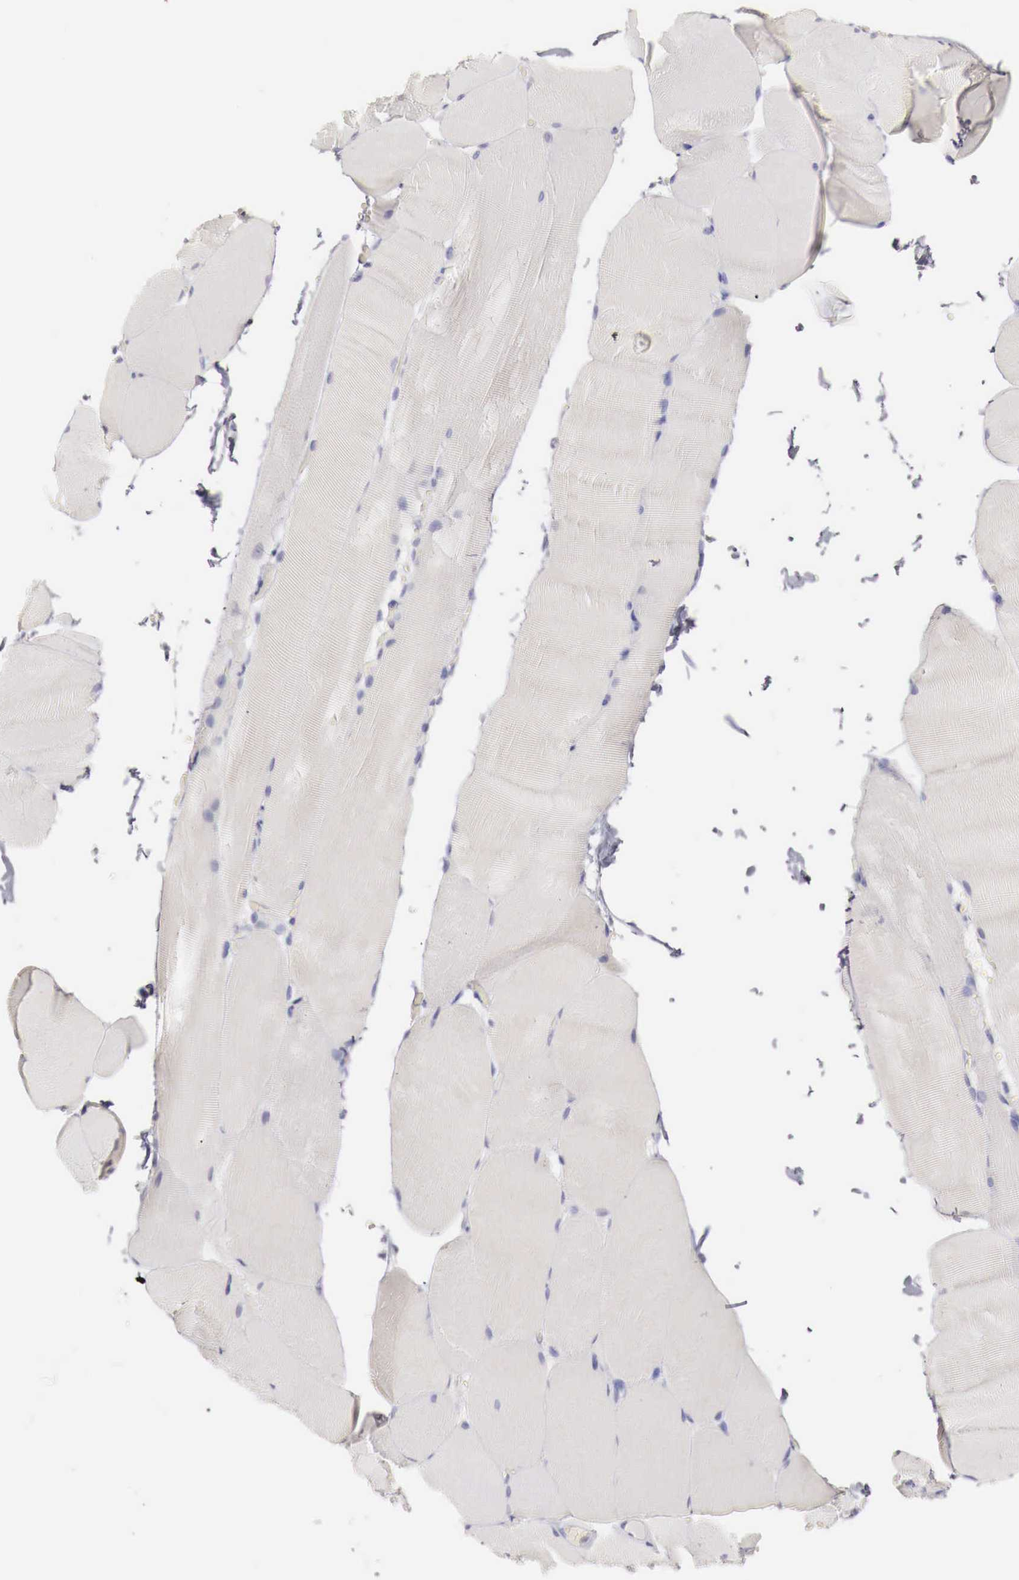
{"staining": {"intensity": "negative", "quantity": "none", "location": "none"}, "tissue": "skeletal muscle", "cell_type": "Myocytes", "image_type": "normal", "snomed": [{"axis": "morphology", "description": "Normal tissue, NOS"}, {"axis": "topography", "description": "Skeletal muscle"}], "caption": "Immunohistochemistry (IHC) histopathology image of normal skeletal muscle stained for a protein (brown), which reveals no expression in myocytes.", "gene": "NSDHL", "patient": {"sex": "male", "age": 71}}